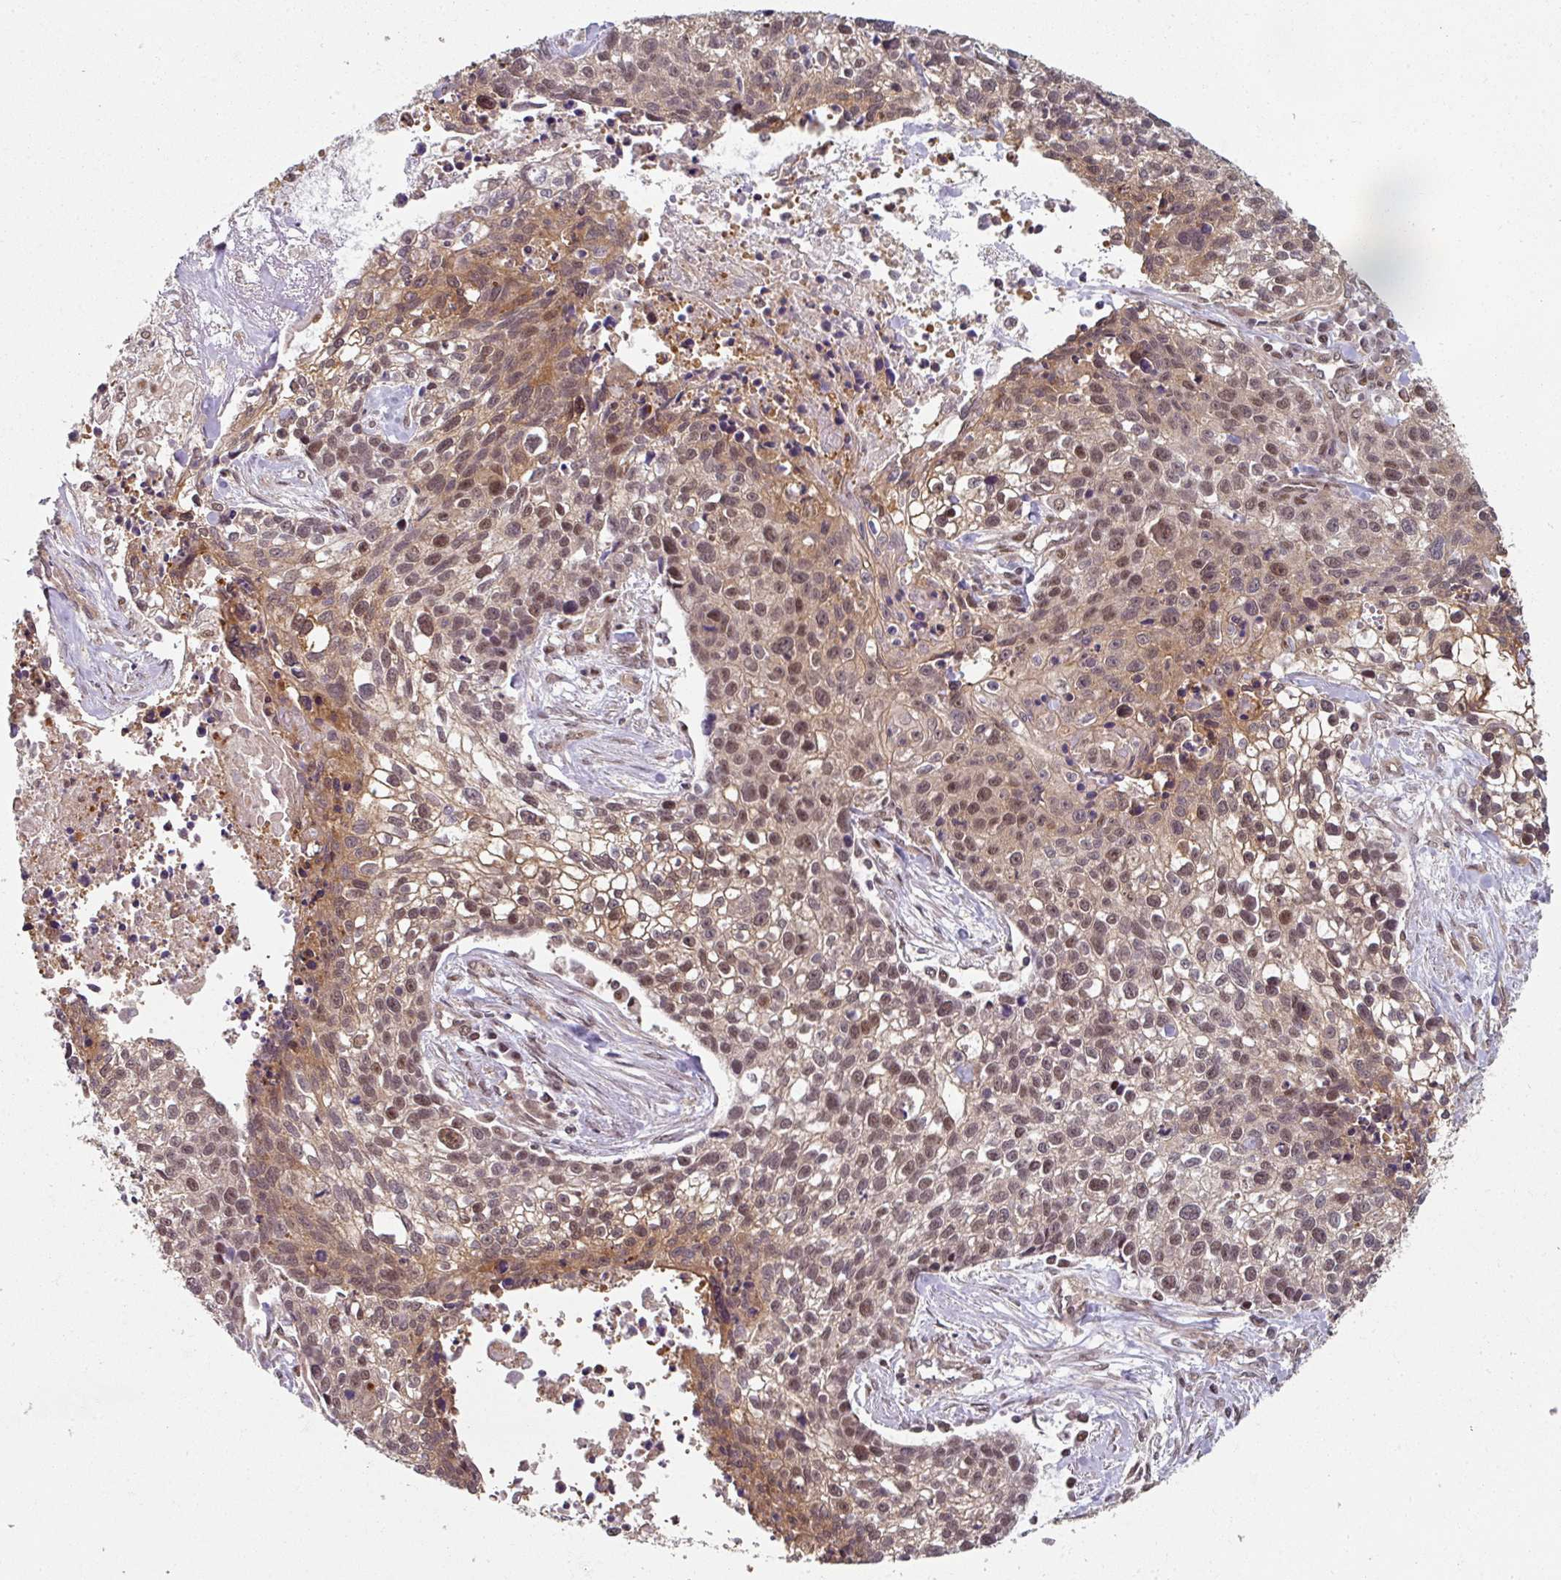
{"staining": {"intensity": "moderate", "quantity": "<25%", "location": "cytoplasmic/membranous,nuclear"}, "tissue": "lung cancer", "cell_type": "Tumor cells", "image_type": "cancer", "snomed": [{"axis": "morphology", "description": "Squamous cell carcinoma, NOS"}, {"axis": "topography", "description": "Lung"}], "caption": "Approximately <25% of tumor cells in human lung squamous cell carcinoma display moderate cytoplasmic/membranous and nuclear protein staining as visualized by brown immunohistochemical staining.", "gene": "PSME3IP1", "patient": {"sex": "male", "age": 74}}